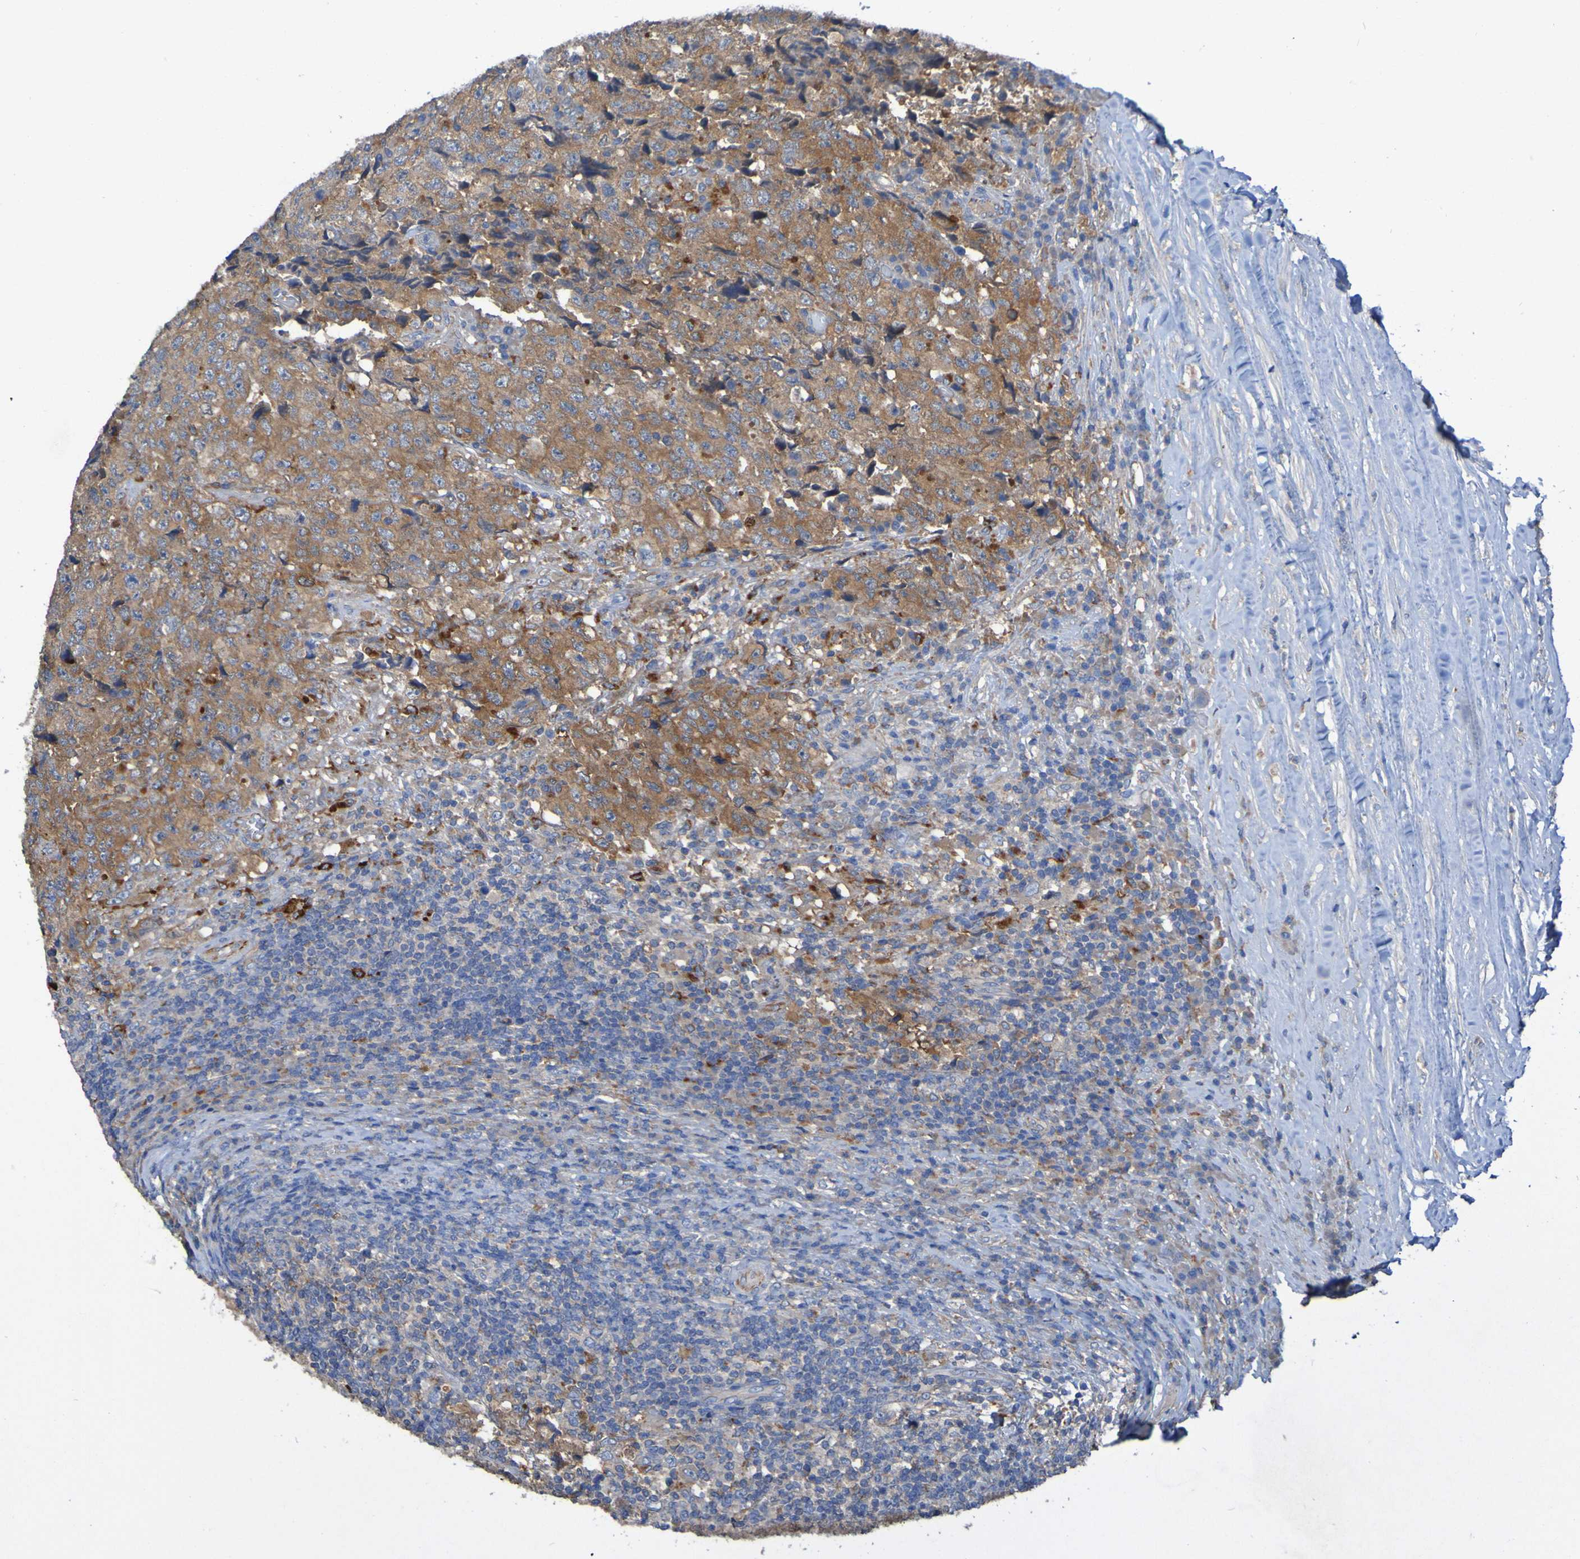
{"staining": {"intensity": "moderate", "quantity": ">75%", "location": "cytoplasmic/membranous"}, "tissue": "testis cancer", "cell_type": "Tumor cells", "image_type": "cancer", "snomed": [{"axis": "morphology", "description": "Necrosis, NOS"}, {"axis": "morphology", "description": "Carcinoma, Embryonal, NOS"}, {"axis": "topography", "description": "Testis"}], "caption": "This micrograph exhibits IHC staining of embryonal carcinoma (testis), with medium moderate cytoplasmic/membranous staining in about >75% of tumor cells.", "gene": "ARHGEF16", "patient": {"sex": "male", "age": 19}}